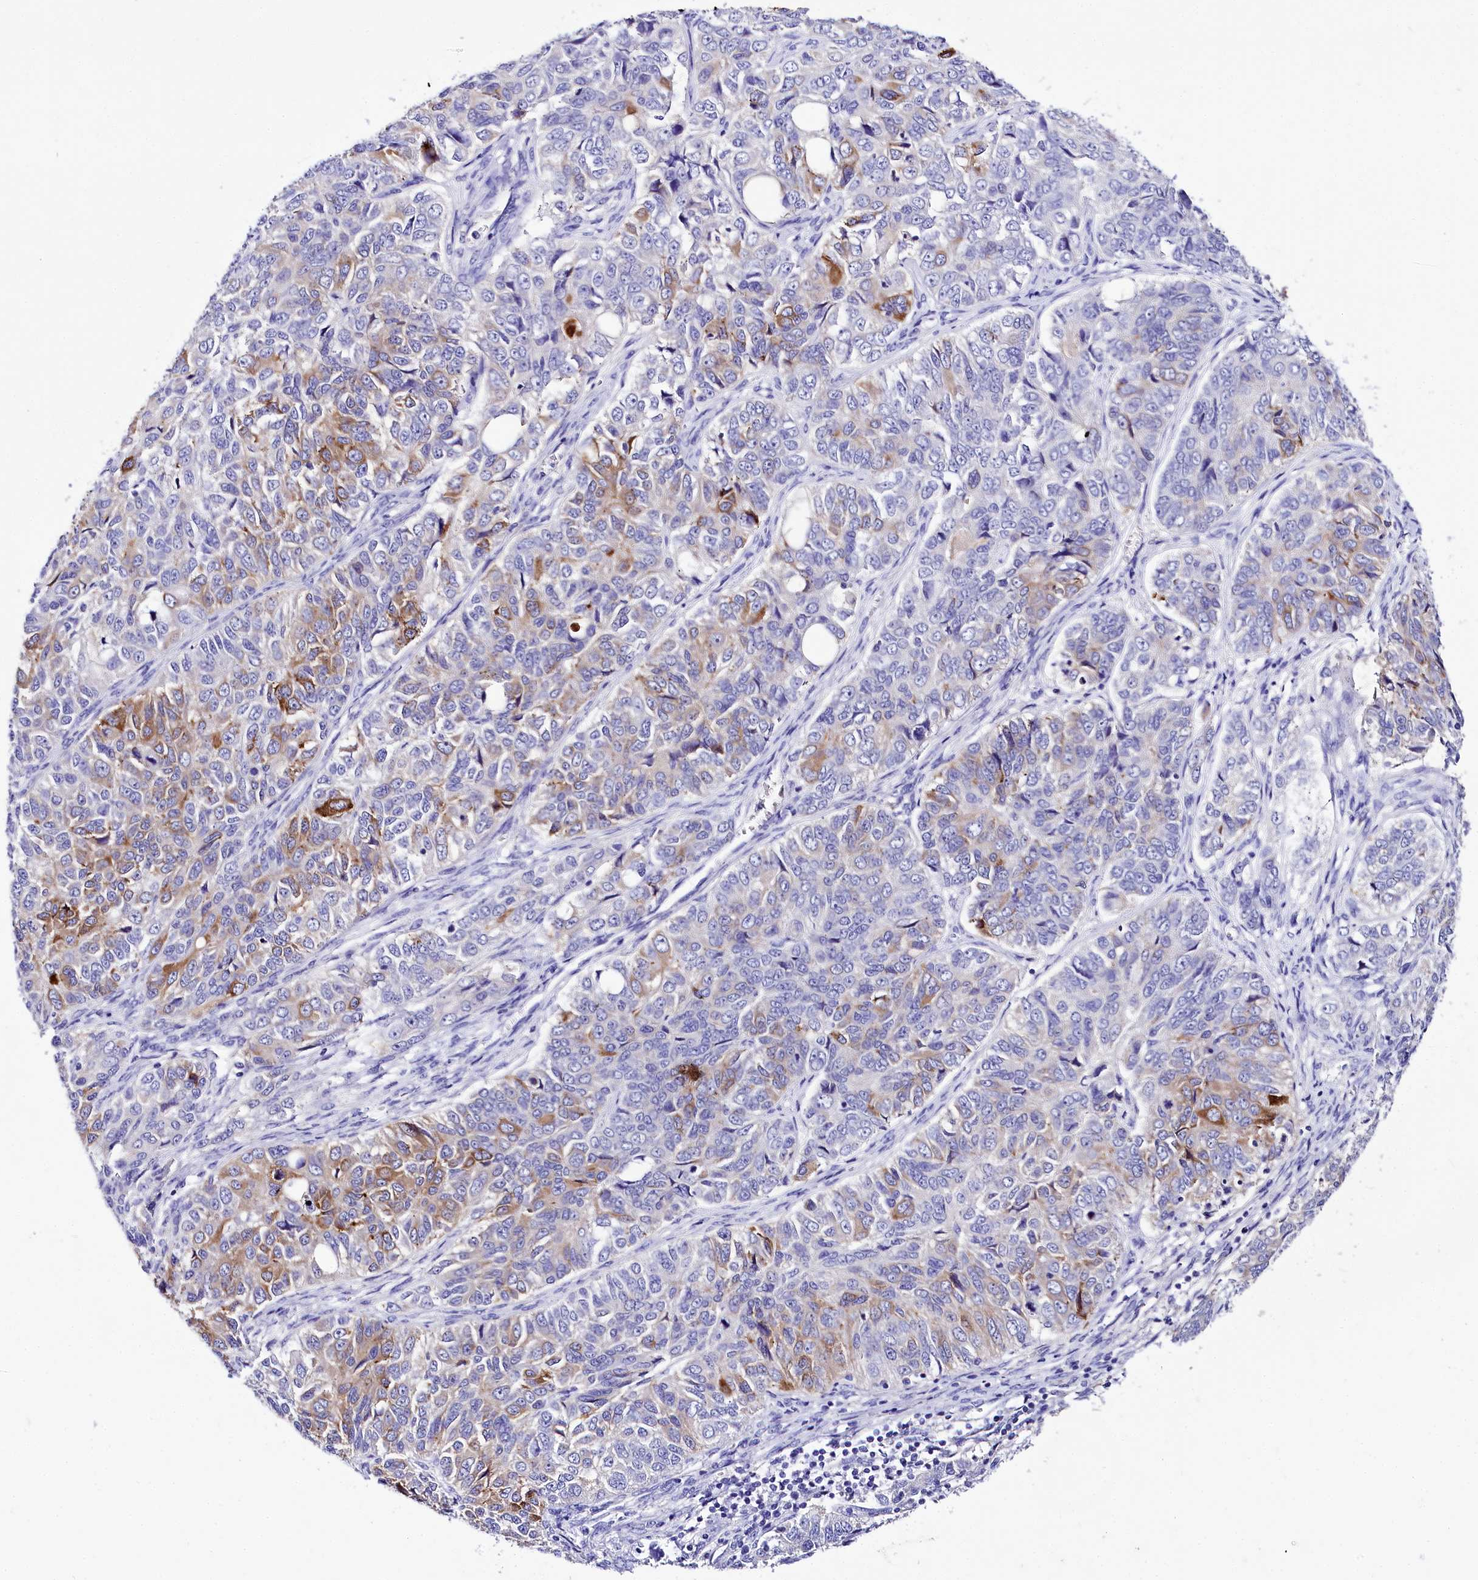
{"staining": {"intensity": "moderate", "quantity": "<25%", "location": "cytoplasmic/membranous"}, "tissue": "ovarian cancer", "cell_type": "Tumor cells", "image_type": "cancer", "snomed": [{"axis": "morphology", "description": "Carcinoma, endometroid"}, {"axis": "topography", "description": "Ovary"}], "caption": "Immunohistochemical staining of human ovarian cancer (endometroid carcinoma) demonstrates low levels of moderate cytoplasmic/membranous staining in approximately <25% of tumor cells.", "gene": "A2ML1", "patient": {"sex": "female", "age": 51}}